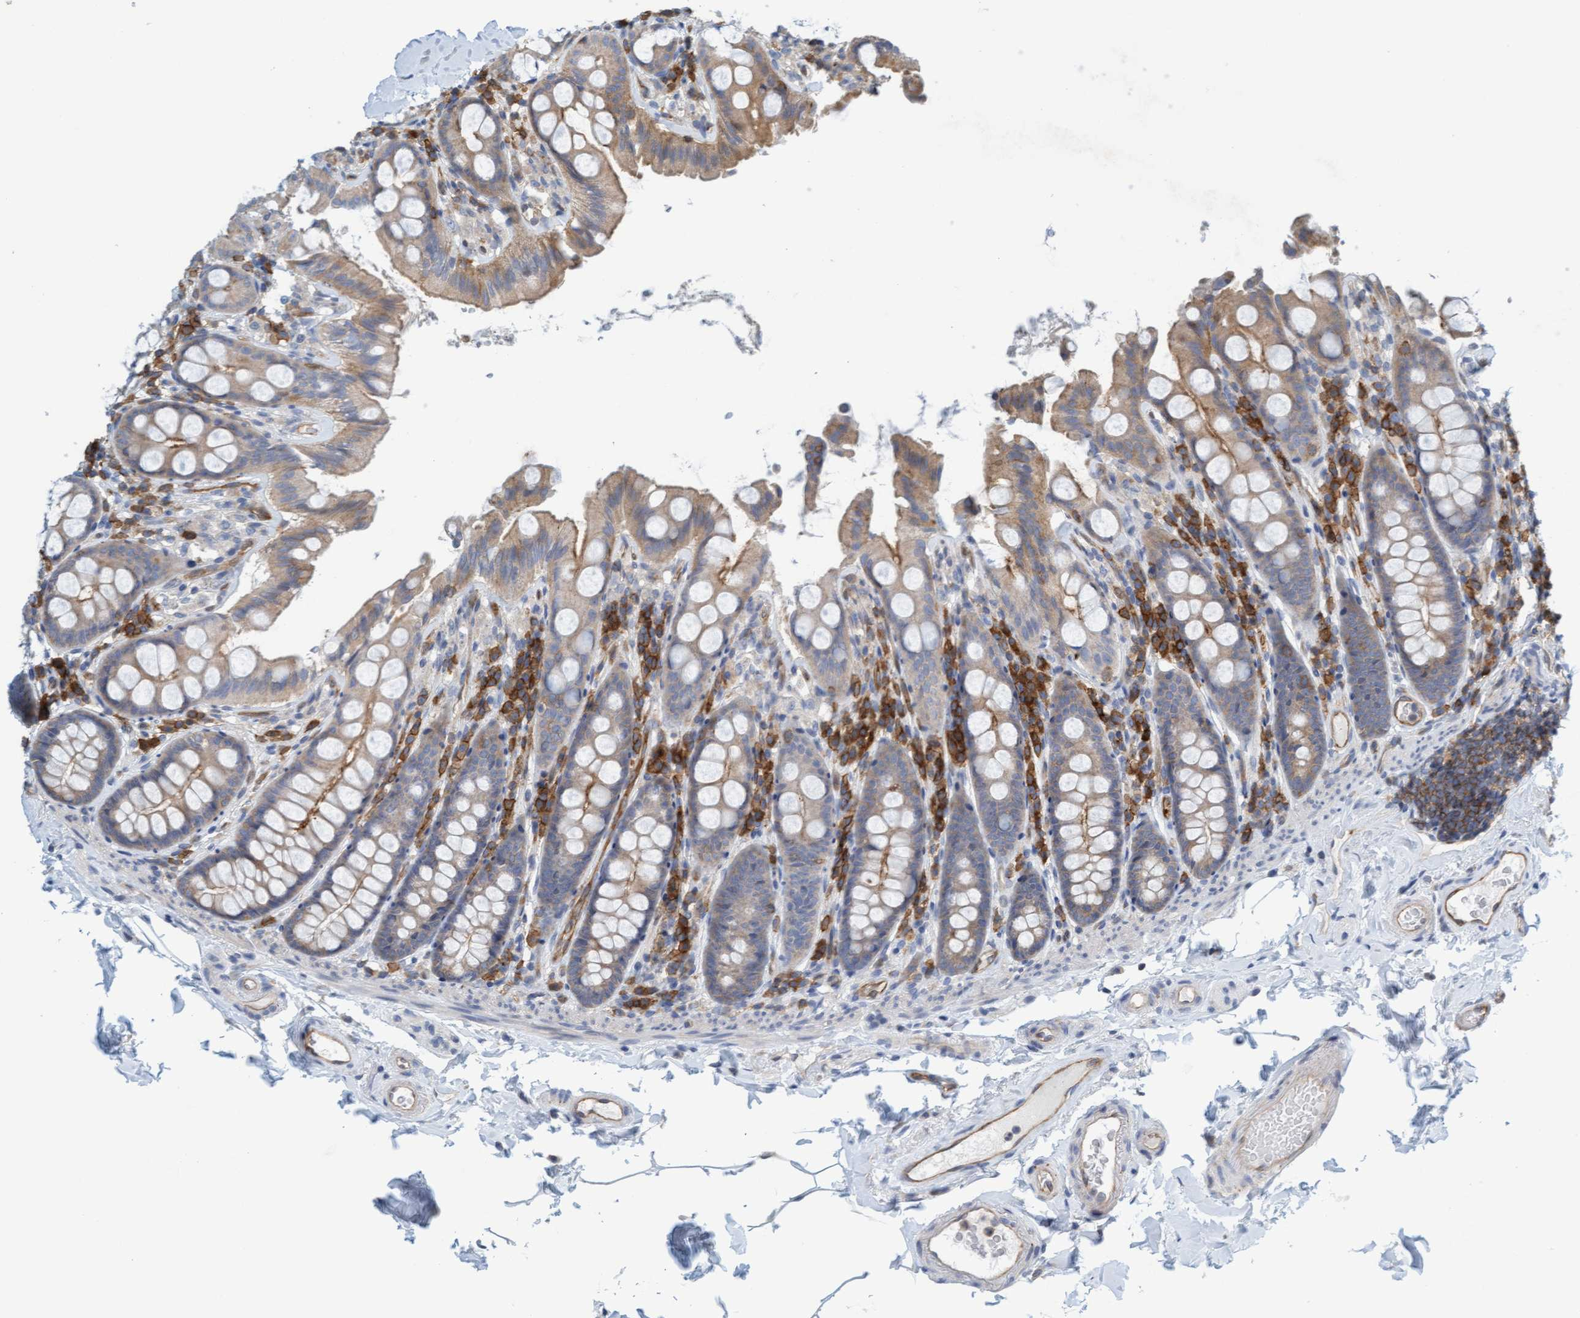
{"staining": {"intensity": "moderate", "quantity": ">75%", "location": "cytoplasmic/membranous"}, "tissue": "colon", "cell_type": "Endothelial cells", "image_type": "normal", "snomed": [{"axis": "morphology", "description": "Normal tissue, NOS"}, {"axis": "topography", "description": "Colon"}, {"axis": "topography", "description": "Peripheral nerve tissue"}], "caption": "A micrograph of colon stained for a protein exhibits moderate cytoplasmic/membranous brown staining in endothelial cells. The protein of interest is shown in brown color, while the nuclei are stained blue.", "gene": "PRKD2", "patient": {"sex": "female", "age": 61}}